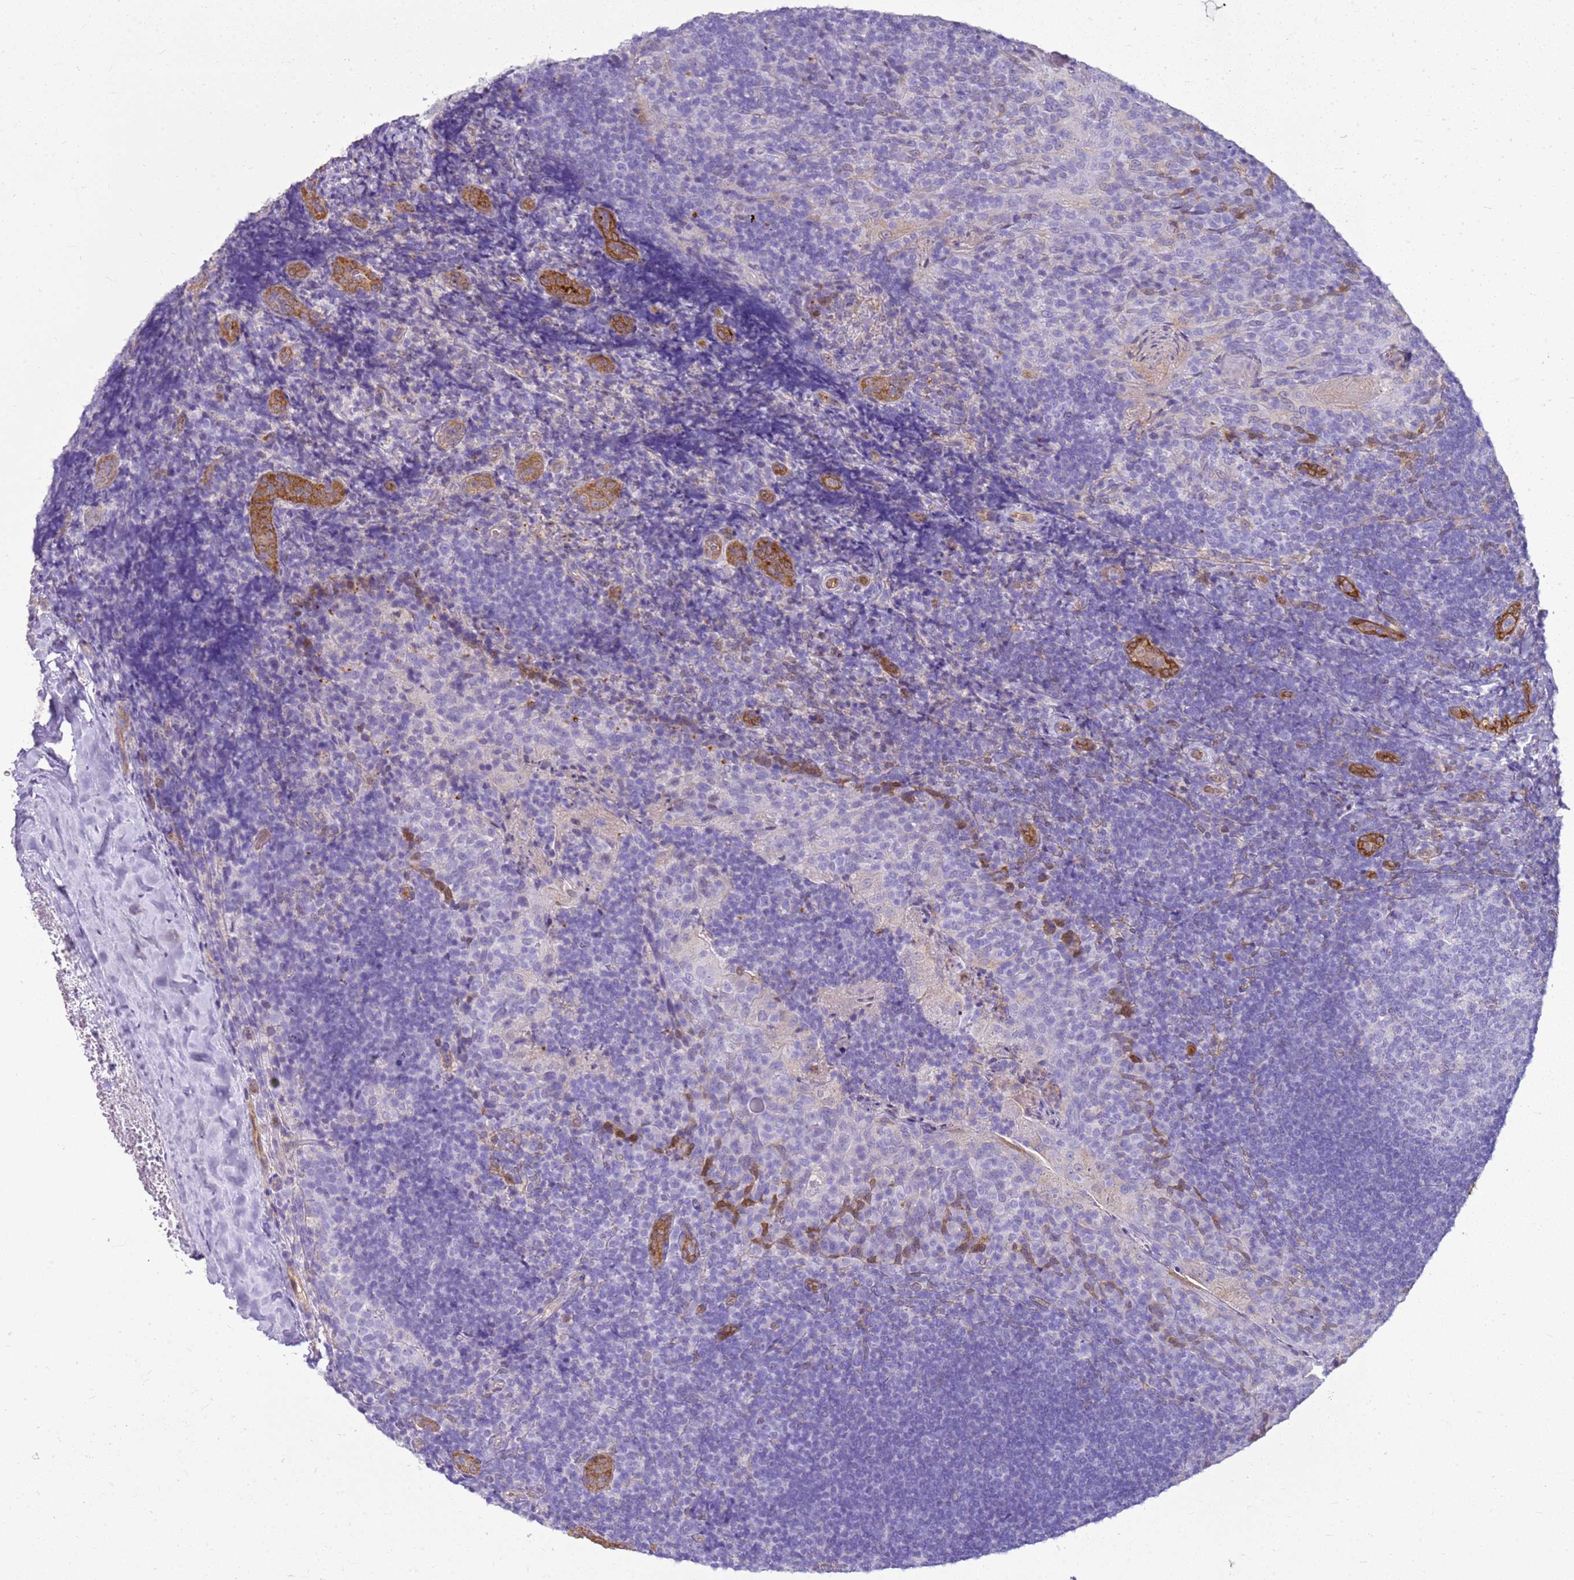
{"staining": {"intensity": "negative", "quantity": "none", "location": "none"}, "tissue": "tonsil", "cell_type": "Germinal center cells", "image_type": "normal", "snomed": [{"axis": "morphology", "description": "Normal tissue, NOS"}, {"axis": "topography", "description": "Tonsil"}], "caption": "The micrograph displays no significant expression in germinal center cells of tonsil.", "gene": "SULT1E1", "patient": {"sex": "male", "age": 17}}